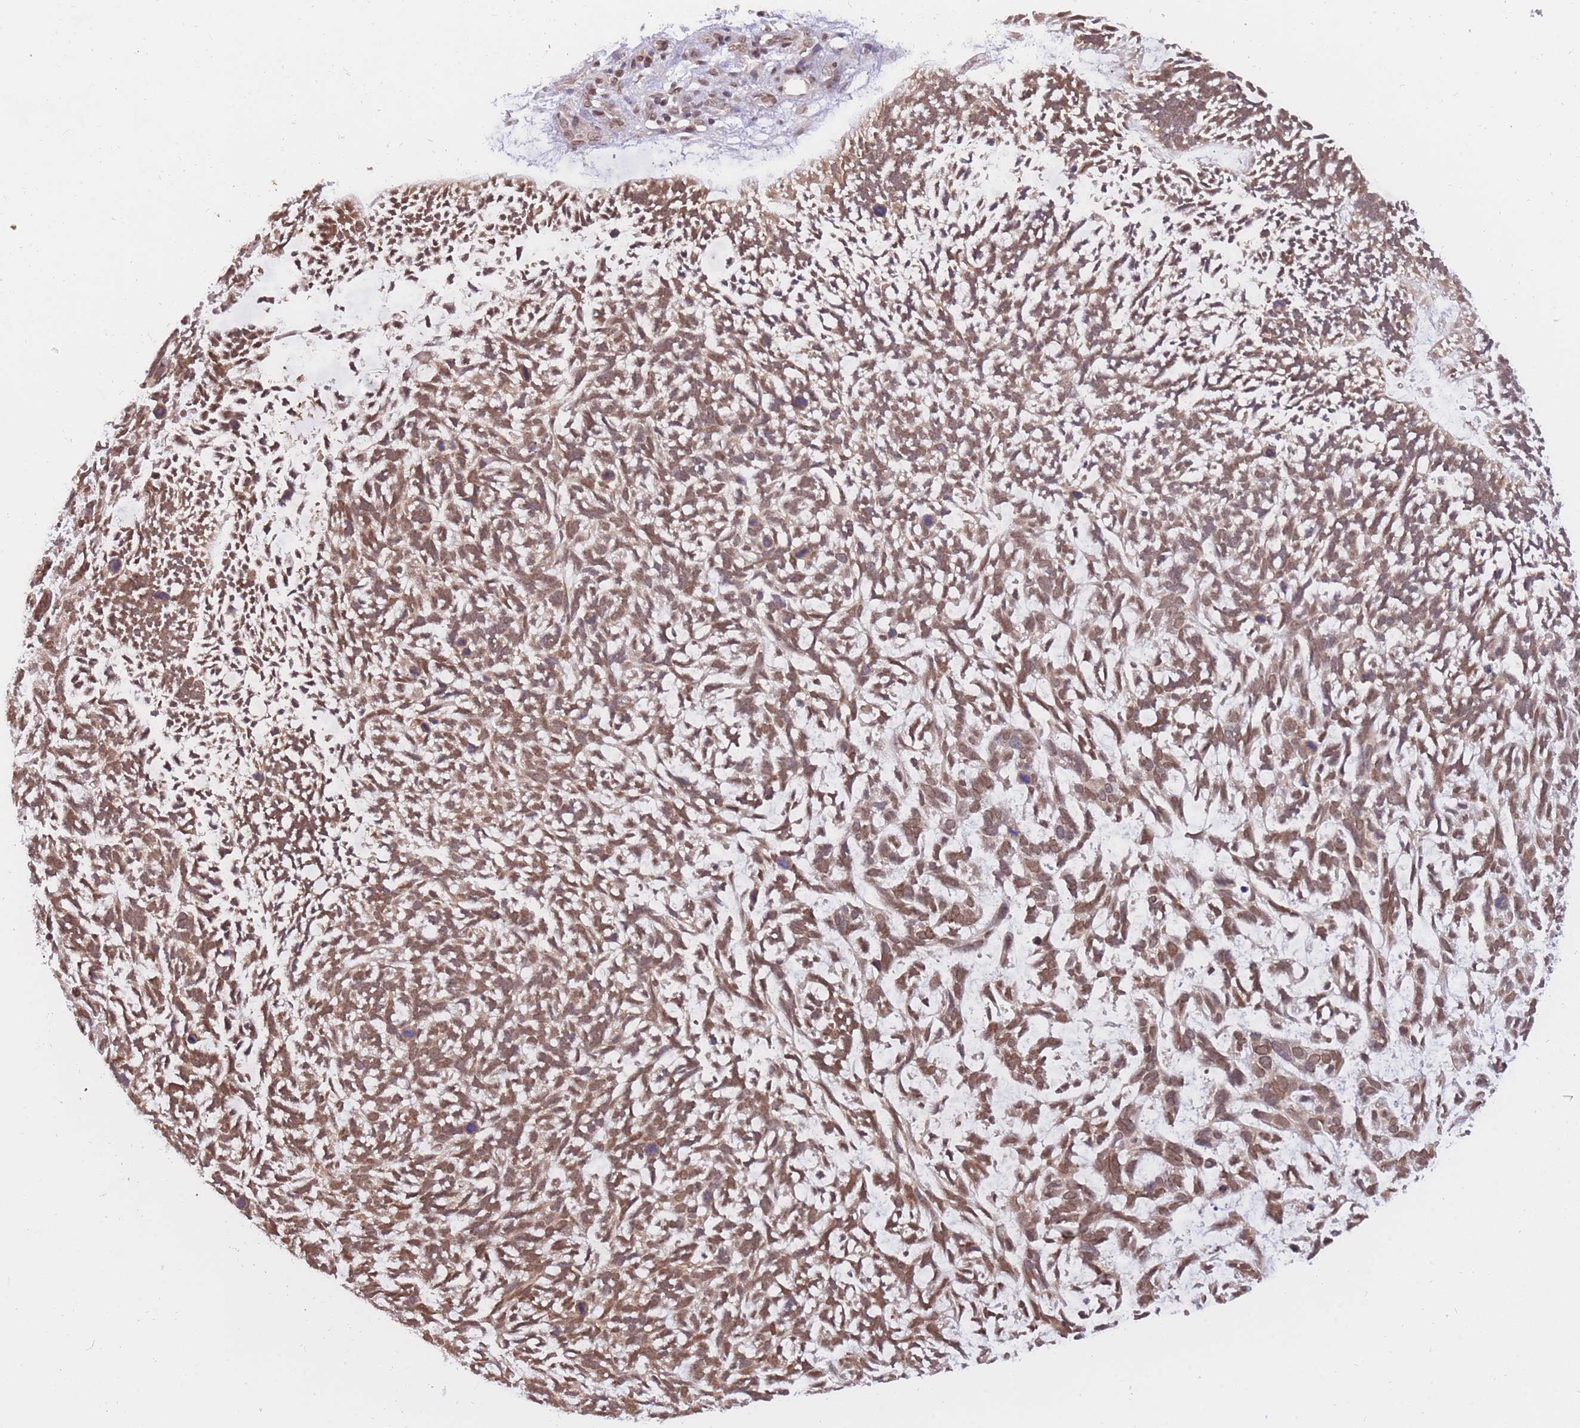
{"staining": {"intensity": "moderate", "quantity": ">75%", "location": "cytoplasmic/membranous,nuclear"}, "tissue": "skin cancer", "cell_type": "Tumor cells", "image_type": "cancer", "snomed": [{"axis": "morphology", "description": "Basal cell carcinoma"}, {"axis": "topography", "description": "Skin"}], "caption": "This image reveals skin basal cell carcinoma stained with immunohistochemistry (IHC) to label a protein in brown. The cytoplasmic/membranous and nuclear of tumor cells show moderate positivity for the protein. Nuclei are counter-stained blue.", "gene": "CDIP1", "patient": {"sex": "male", "age": 88}}